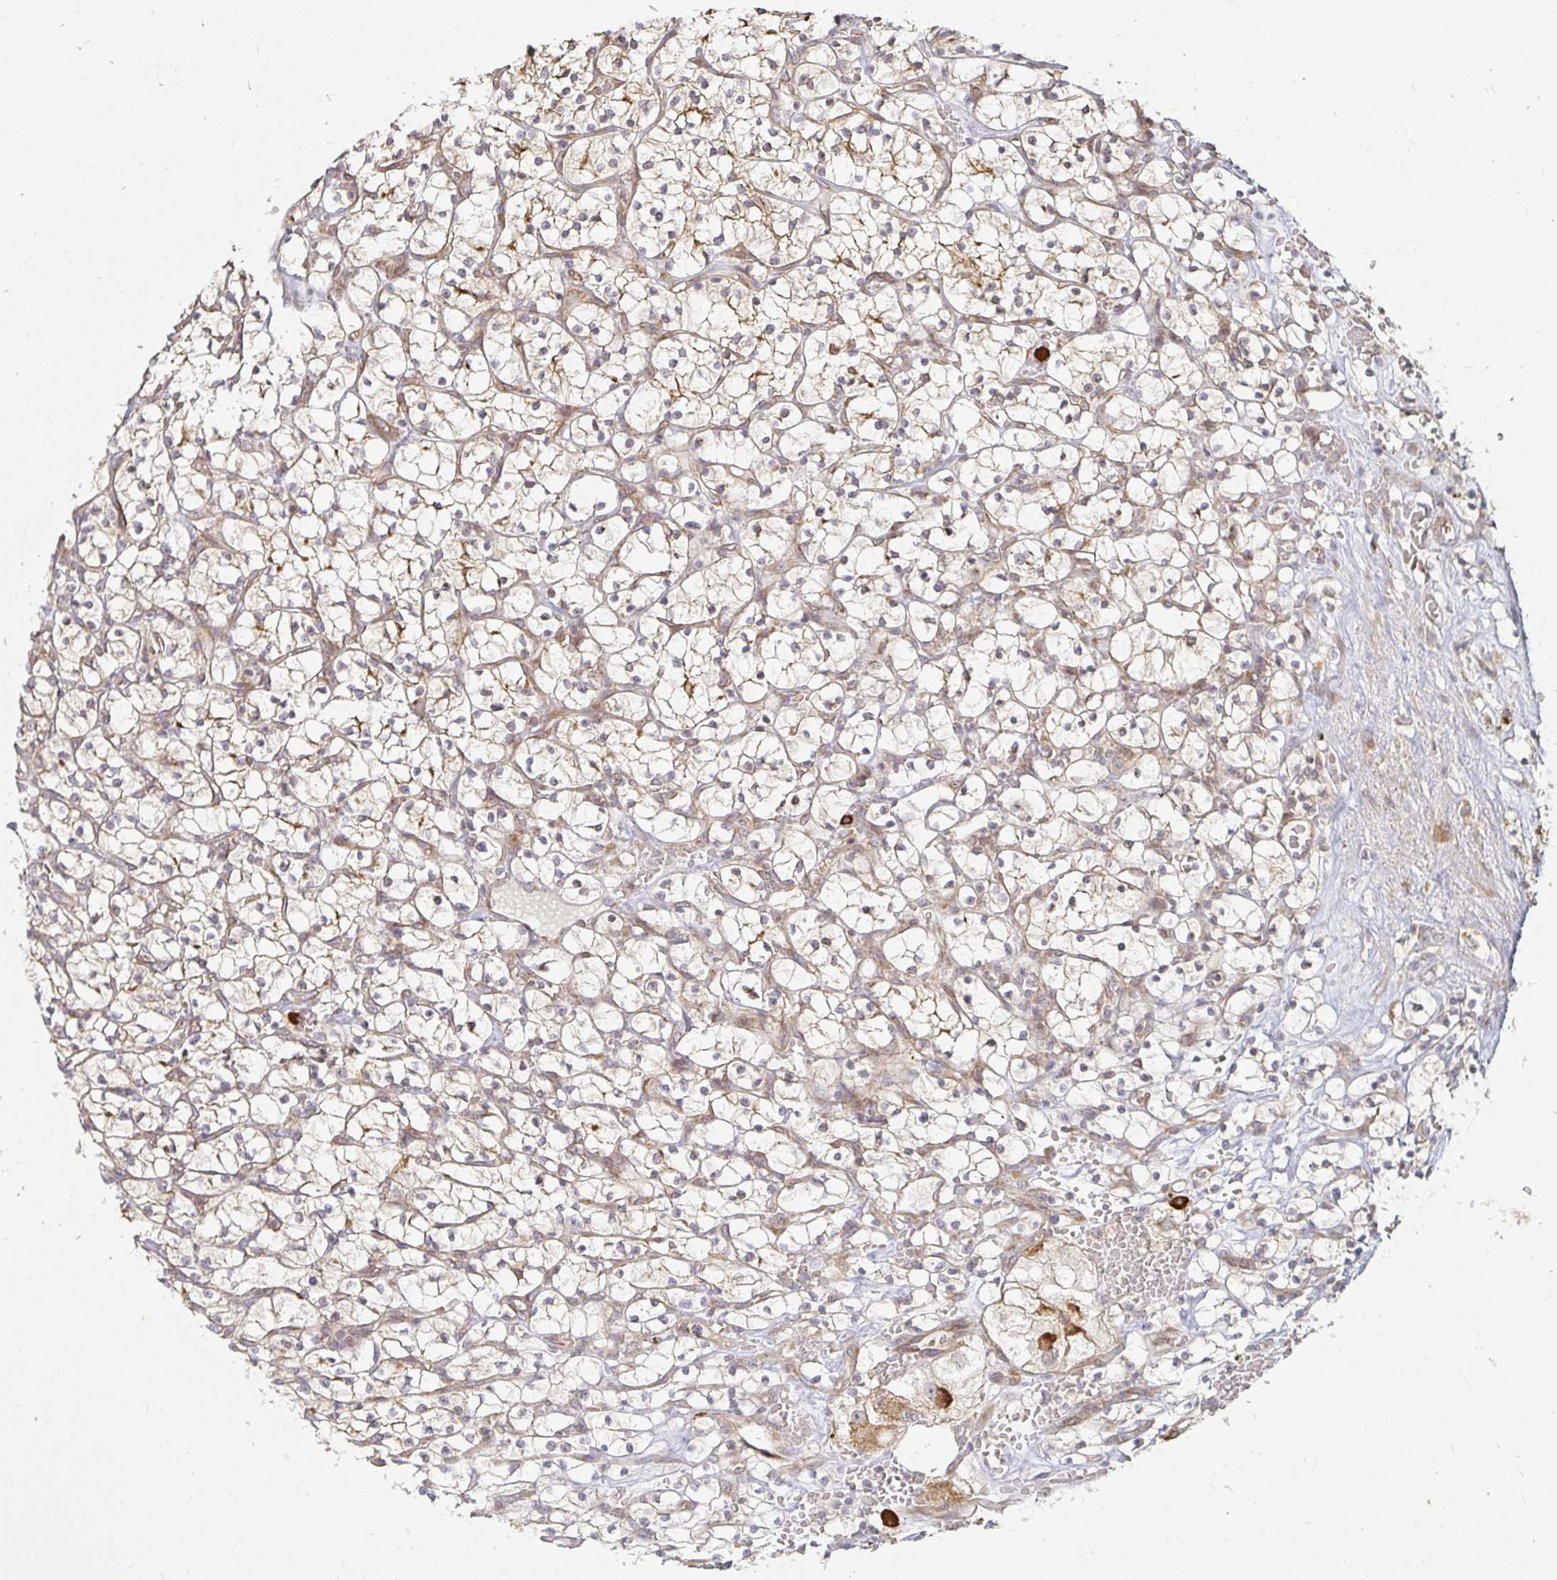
{"staining": {"intensity": "weak", "quantity": "25%-75%", "location": "cytoplasmic/membranous"}, "tissue": "renal cancer", "cell_type": "Tumor cells", "image_type": "cancer", "snomed": [{"axis": "morphology", "description": "Adenocarcinoma, NOS"}, {"axis": "topography", "description": "Kidney"}], "caption": "Immunohistochemistry (IHC) of human renal adenocarcinoma shows low levels of weak cytoplasmic/membranous positivity in approximately 25%-75% of tumor cells. (Stains: DAB in brown, nuclei in blue, Microscopy: brightfield microscopy at high magnification).", "gene": "CAST", "patient": {"sex": "female", "age": 64}}